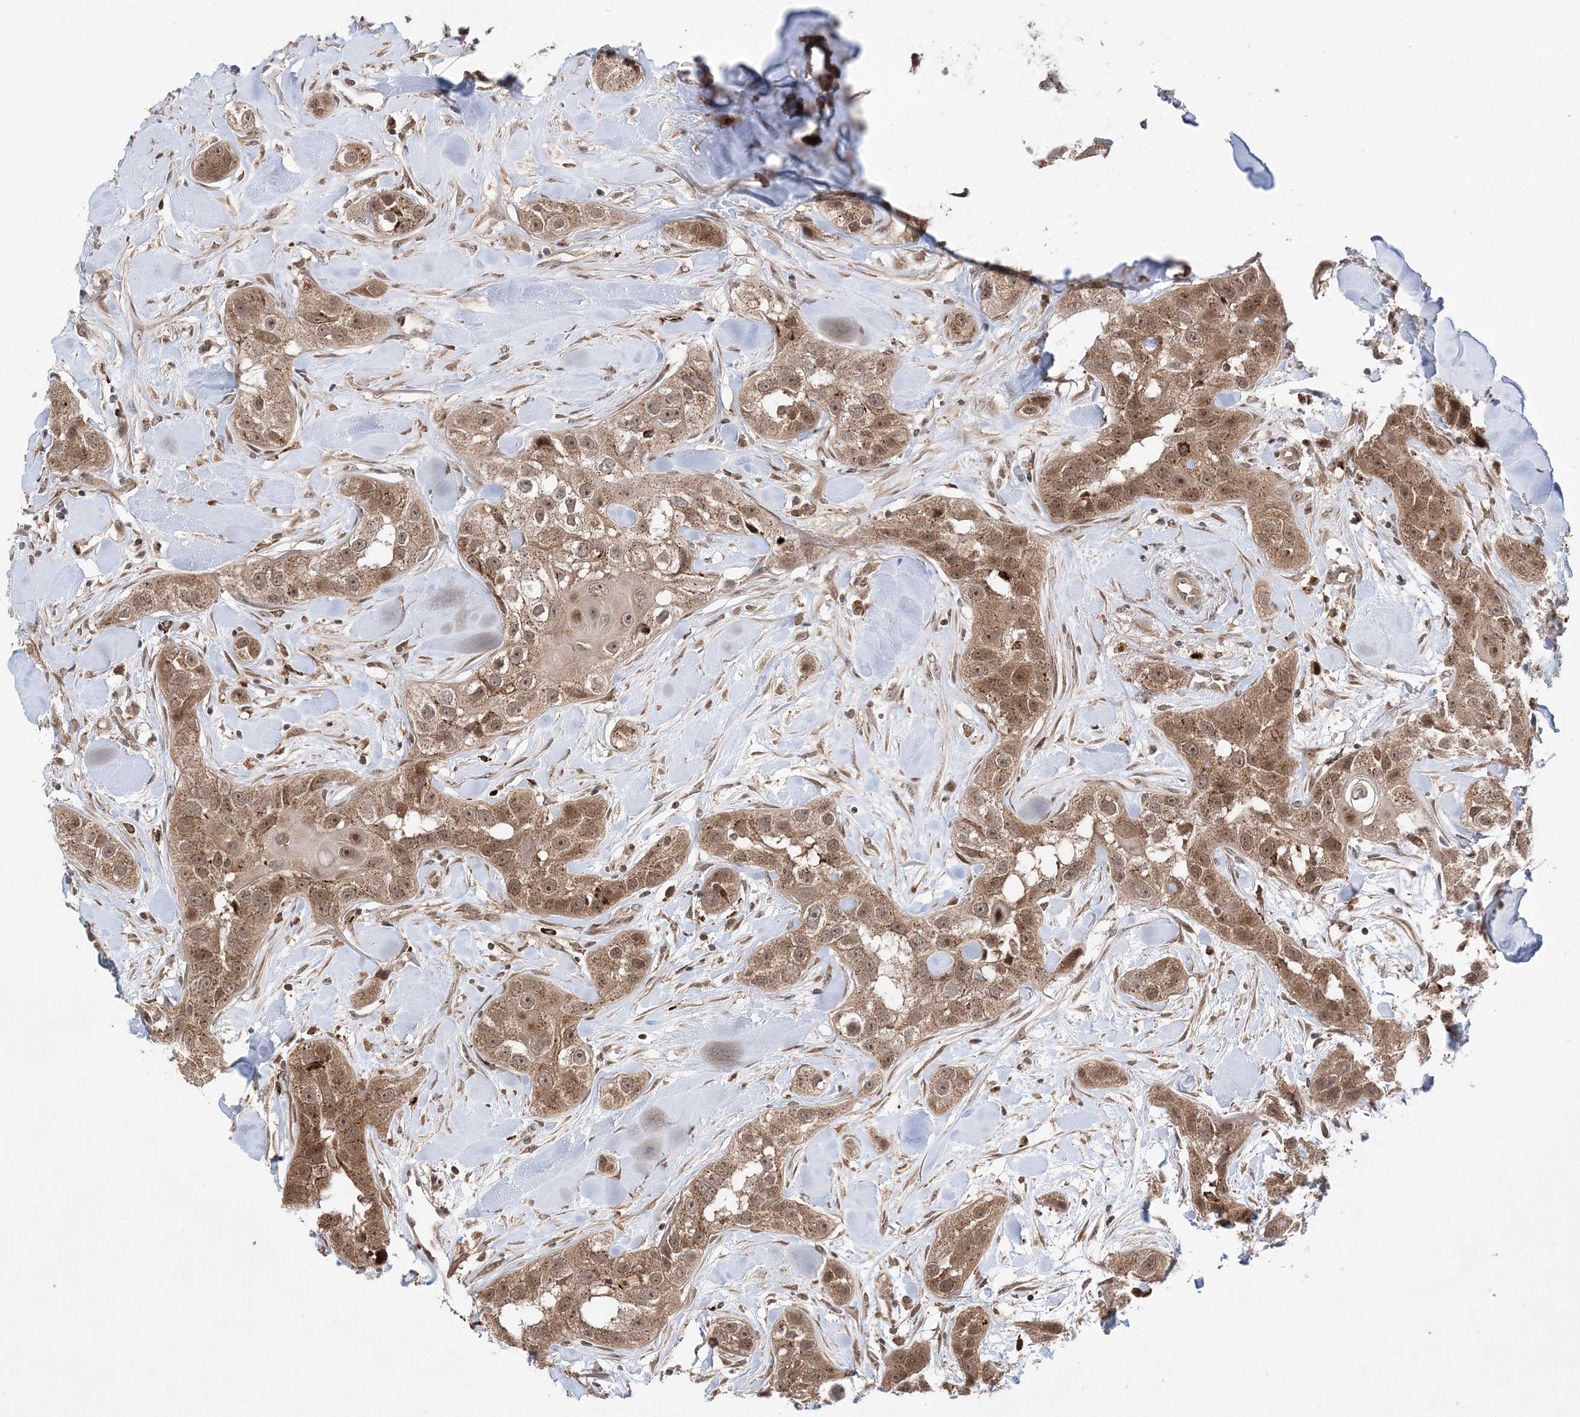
{"staining": {"intensity": "moderate", "quantity": ">75%", "location": "cytoplasmic/membranous,nuclear"}, "tissue": "head and neck cancer", "cell_type": "Tumor cells", "image_type": "cancer", "snomed": [{"axis": "morphology", "description": "Normal tissue, NOS"}, {"axis": "morphology", "description": "Squamous cell carcinoma, NOS"}, {"axis": "topography", "description": "Skeletal muscle"}, {"axis": "topography", "description": "Head-Neck"}], "caption": "Protein expression analysis of human head and neck cancer reveals moderate cytoplasmic/membranous and nuclear expression in approximately >75% of tumor cells.", "gene": "ANAPC15", "patient": {"sex": "male", "age": 51}}